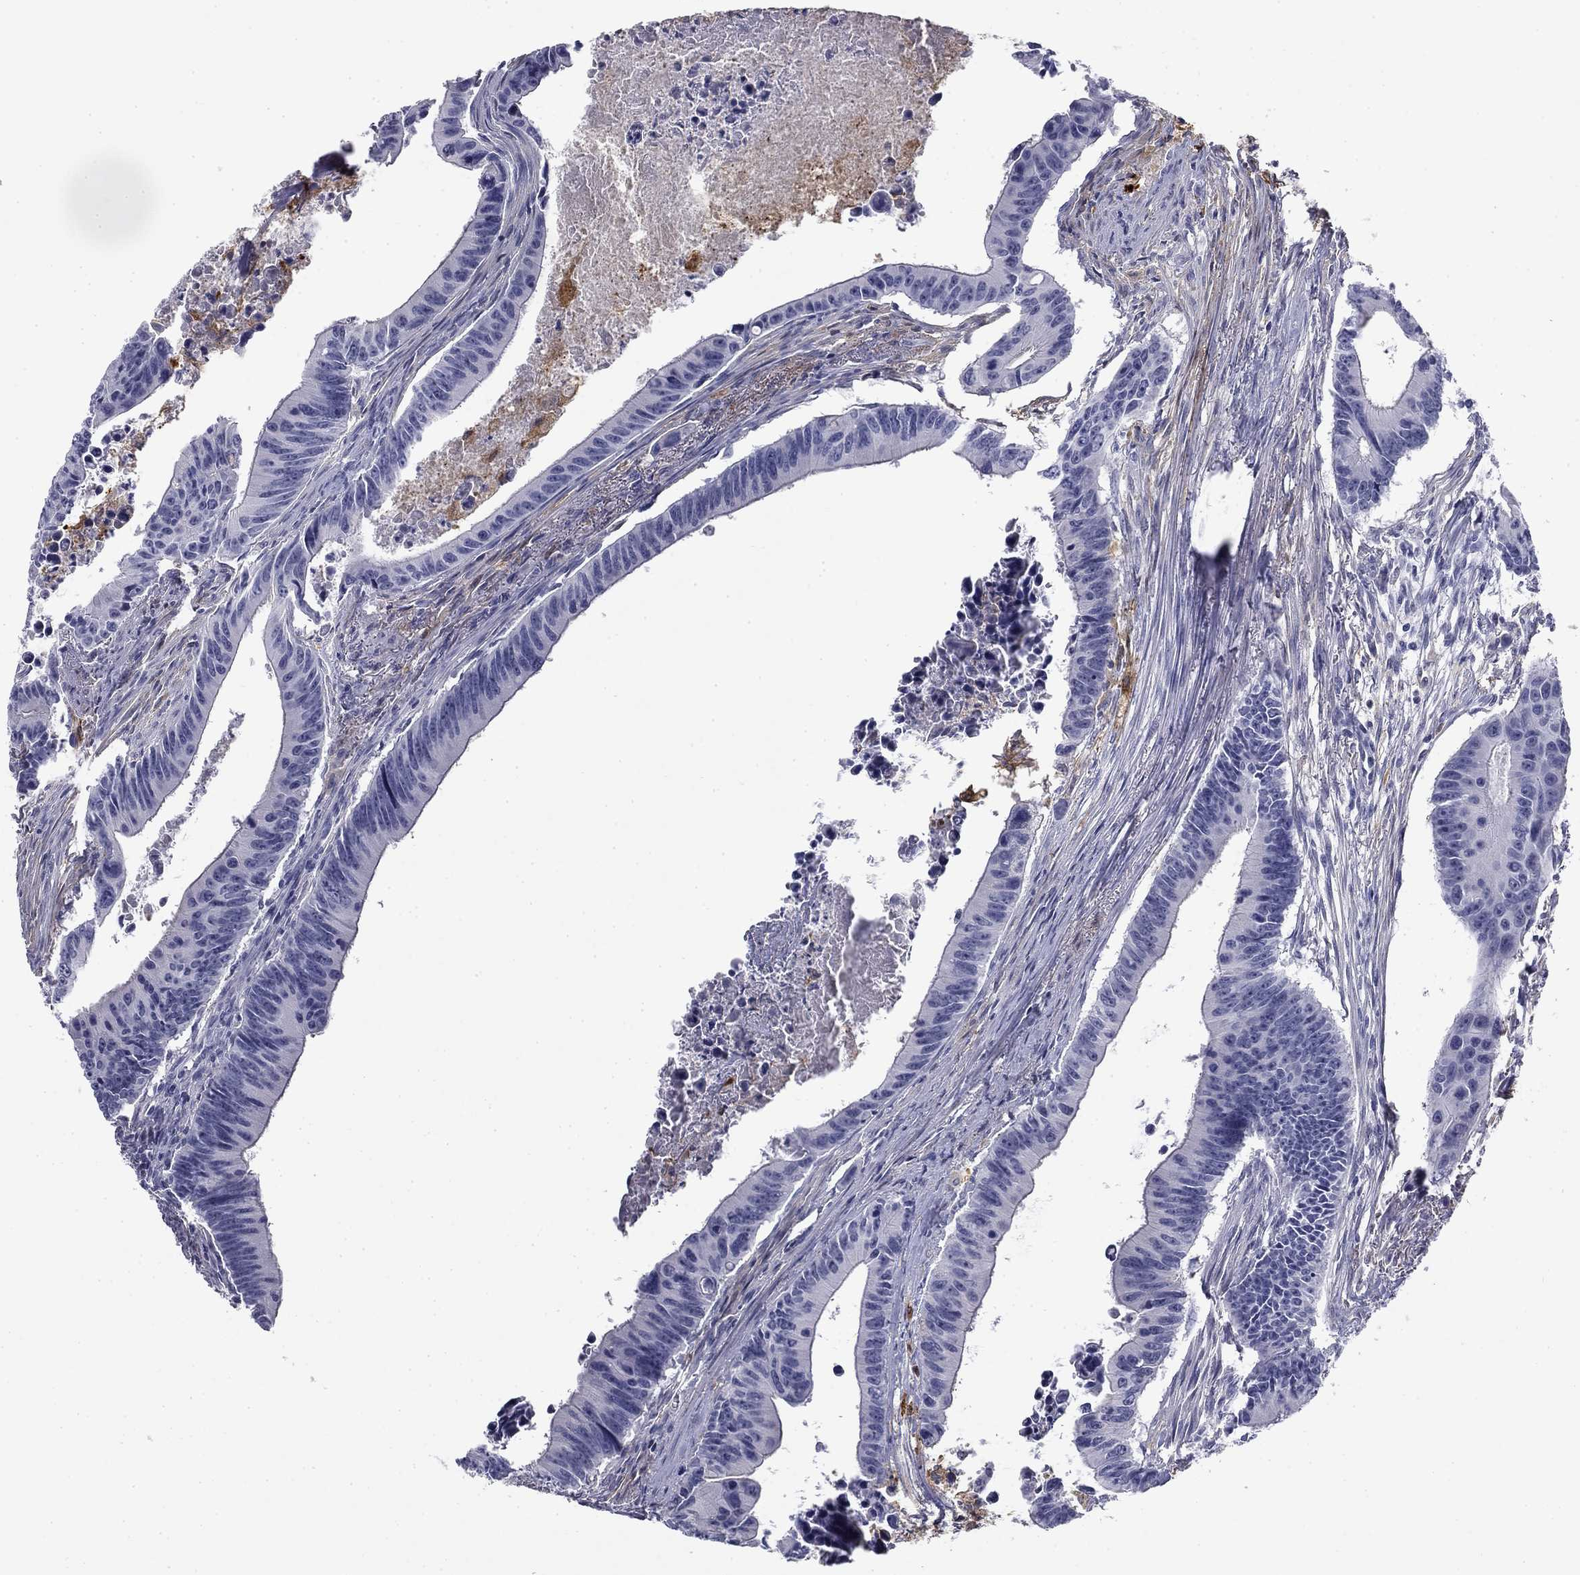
{"staining": {"intensity": "negative", "quantity": "none", "location": "none"}, "tissue": "colorectal cancer", "cell_type": "Tumor cells", "image_type": "cancer", "snomed": [{"axis": "morphology", "description": "Adenocarcinoma, NOS"}, {"axis": "topography", "description": "Colon"}], "caption": "The micrograph displays no significant positivity in tumor cells of colorectal cancer (adenocarcinoma).", "gene": "BCL2L14", "patient": {"sex": "female", "age": 87}}